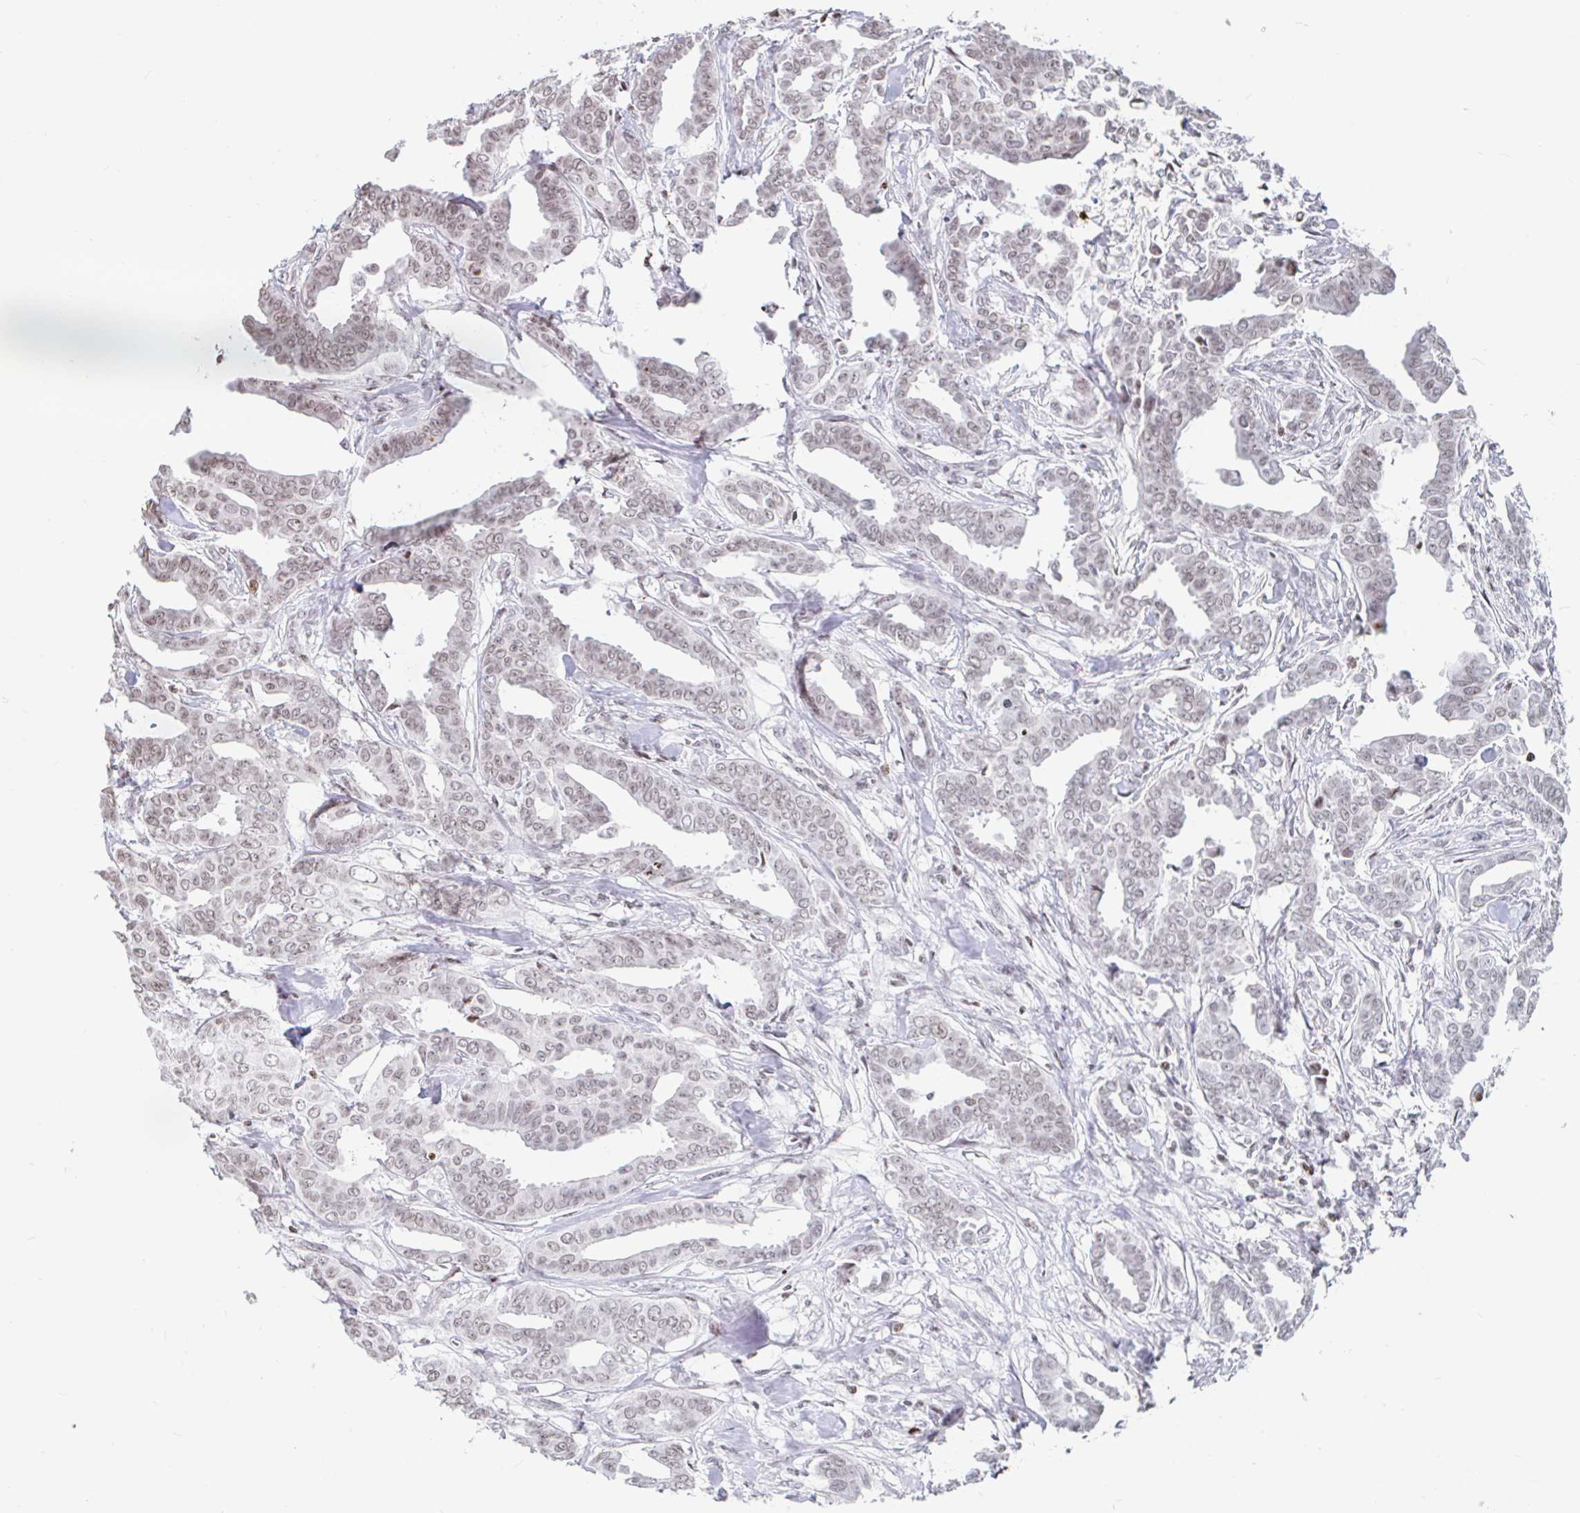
{"staining": {"intensity": "weak", "quantity": ">75%", "location": "nuclear"}, "tissue": "breast cancer", "cell_type": "Tumor cells", "image_type": "cancer", "snomed": [{"axis": "morphology", "description": "Duct carcinoma"}, {"axis": "topography", "description": "Breast"}], "caption": "Intraductal carcinoma (breast) was stained to show a protein in brown. There is low levels of weak nuclear staining in approximately >75% of tumor cells. (IHC, brightfield microscopy, high magnification).", "gene": "HOXC10", "patient": {"sex": "female", "age": 45}}